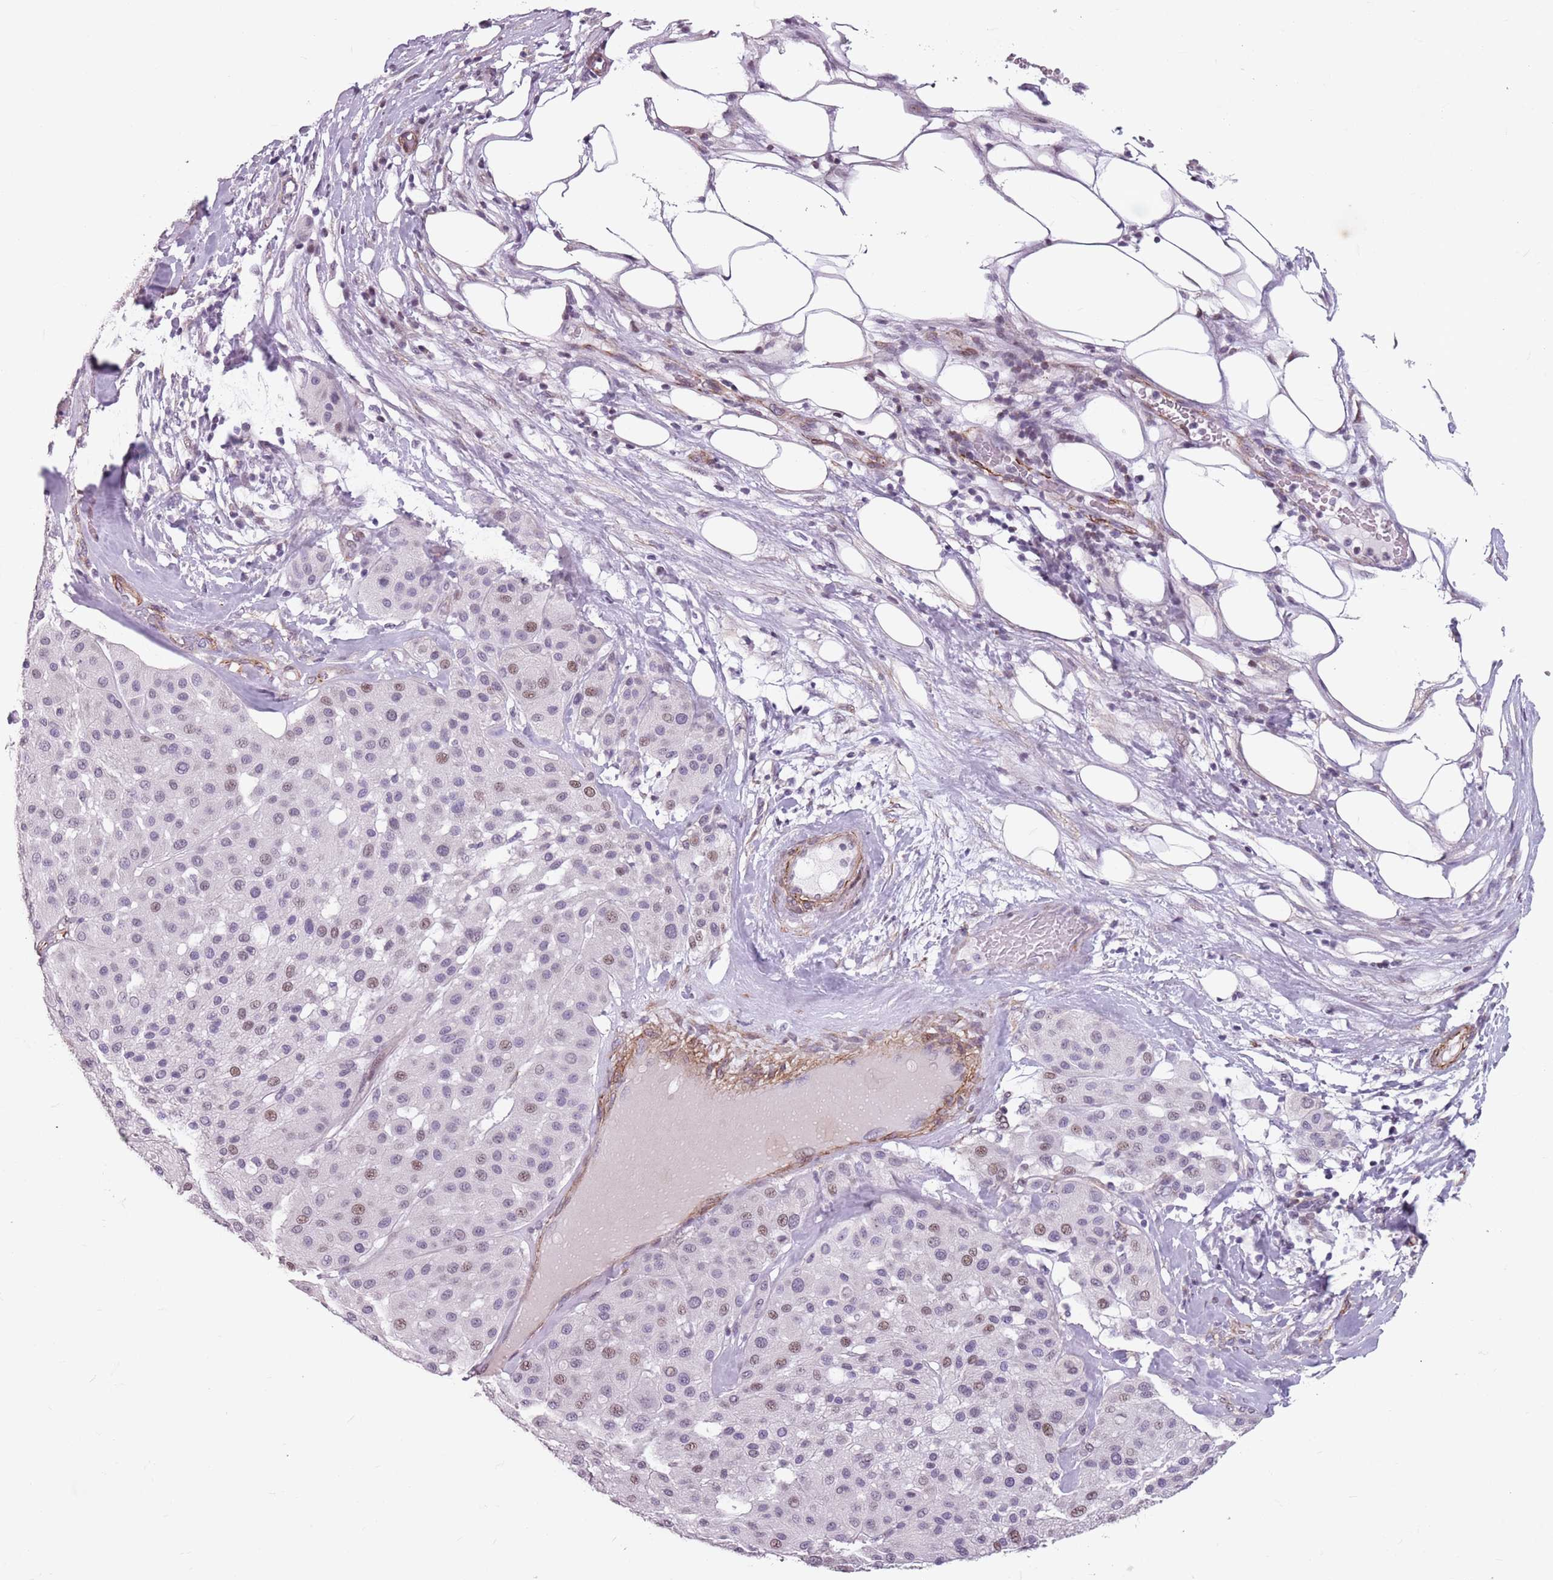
{"staining": {"intensity": "weak", "quantity": "25%-75%", "location": "nuclear"}, "tissue": "melanoma", "cell_type": "Tumor cells", "image_type": "cancer", "snomed": [{"axis": "morphology", "description": "Malignant melanoma, Metastatic site"}, {"axis": "topography", "description": "Smooth muscle"}], "caption": "Weak nuclear positivity for a protein is appreciated in approximately 25%-75% of tumor cells of melanoma using immunohistochemistry.", "gene": "TMC4", "patient": {"sex": "male", "age": 41}}